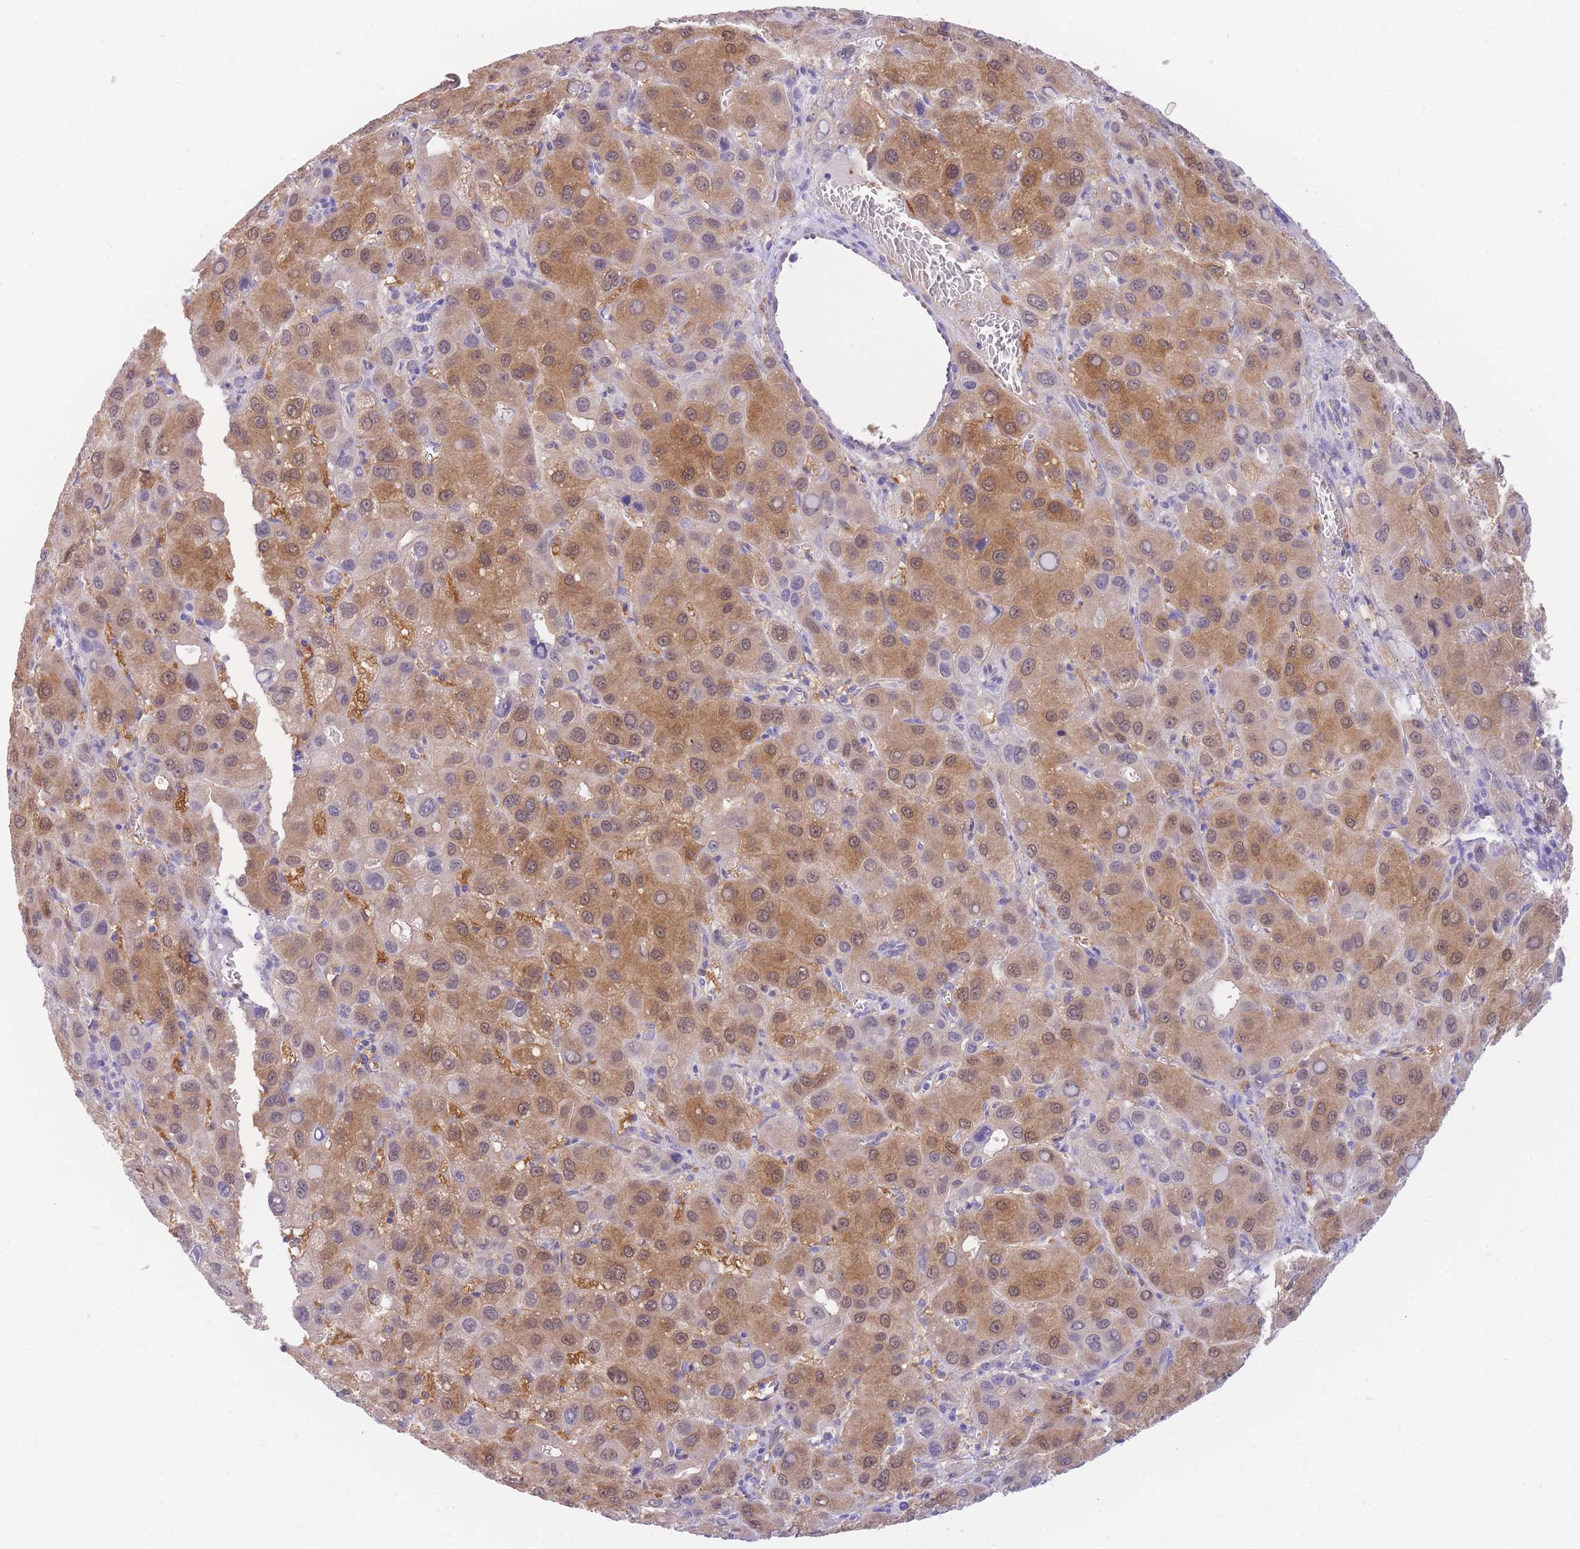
{"staining": {"intensity": "moderate", "quantity": "25%-75%", "location": "cytoplasmic/membranous,nuclear"}, "tissue": "liver cancer", "cell_type": "Tumor cells", "image_type": "cancer", "snomed": [{"axis": "morphology", "description": "Carcinoma, Hepatocellular, NOS"}, {"axis": "topography", "description": "Liver"}], "caption": "Protein expression analysis of liver cancer (hepatocellular carcinoma) shows moderate cytoplasmic/membranous and nuclear expression in approximately 25%-75% of tumor cells.", "gene": "SULT1A1", "patient": {"sex": "male", "age": 55}}